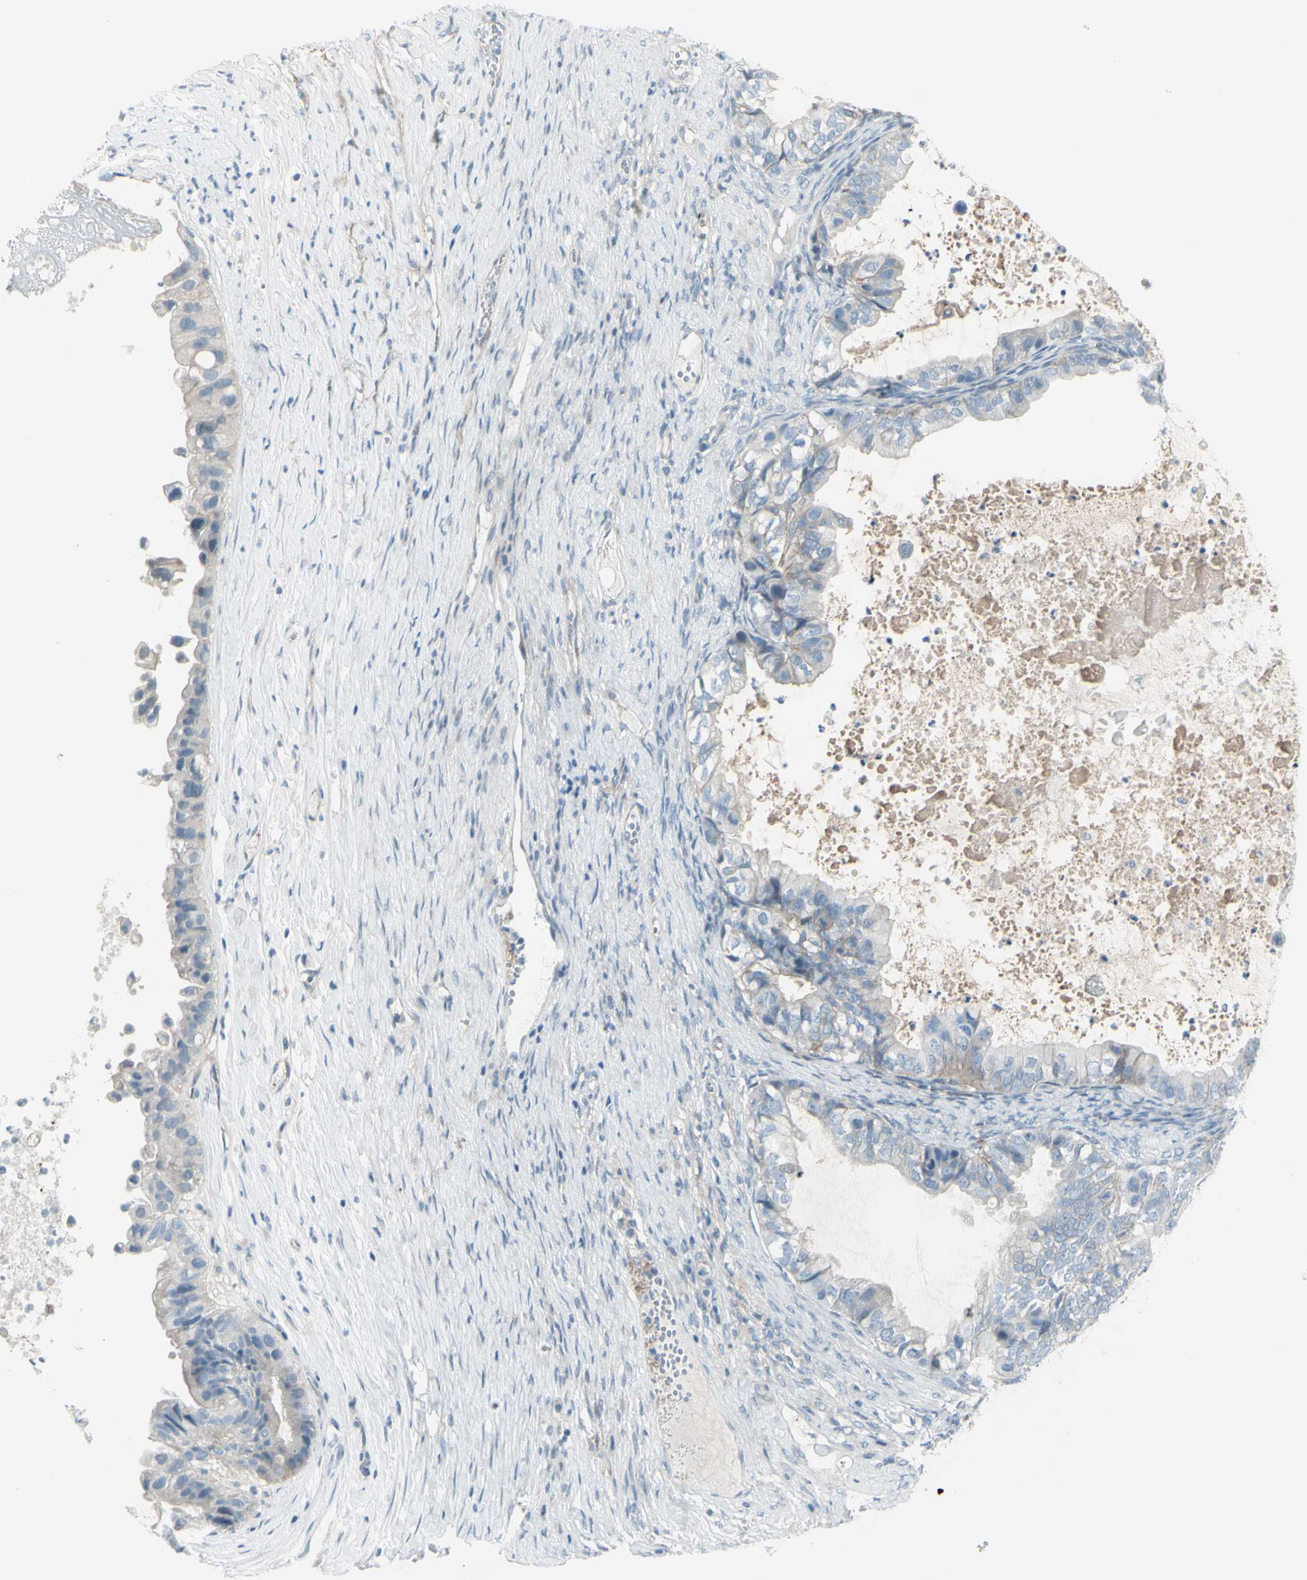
{"staining": {"intensity": "weak", "quantity": "<25%", "location": "cytoplasmic/membranous"}, "tissue": "ovarian cancer", "cell_type": "Tumor cells", "image_type": "cancer", "snomed": [{"axis": "morphology", "description": "Cystadenocarcinoma, mucinous, NOS"}, {"axis": "topography", "description": "Ovary"}], "caption": "This is a image of immunohistochemistry staining of ovarian cancer (mucinous cystadenocarcinoma), which shows no staining in tumor cells.", "gene": "GPR34", "patient": {"sex": "female", "age": 80}}